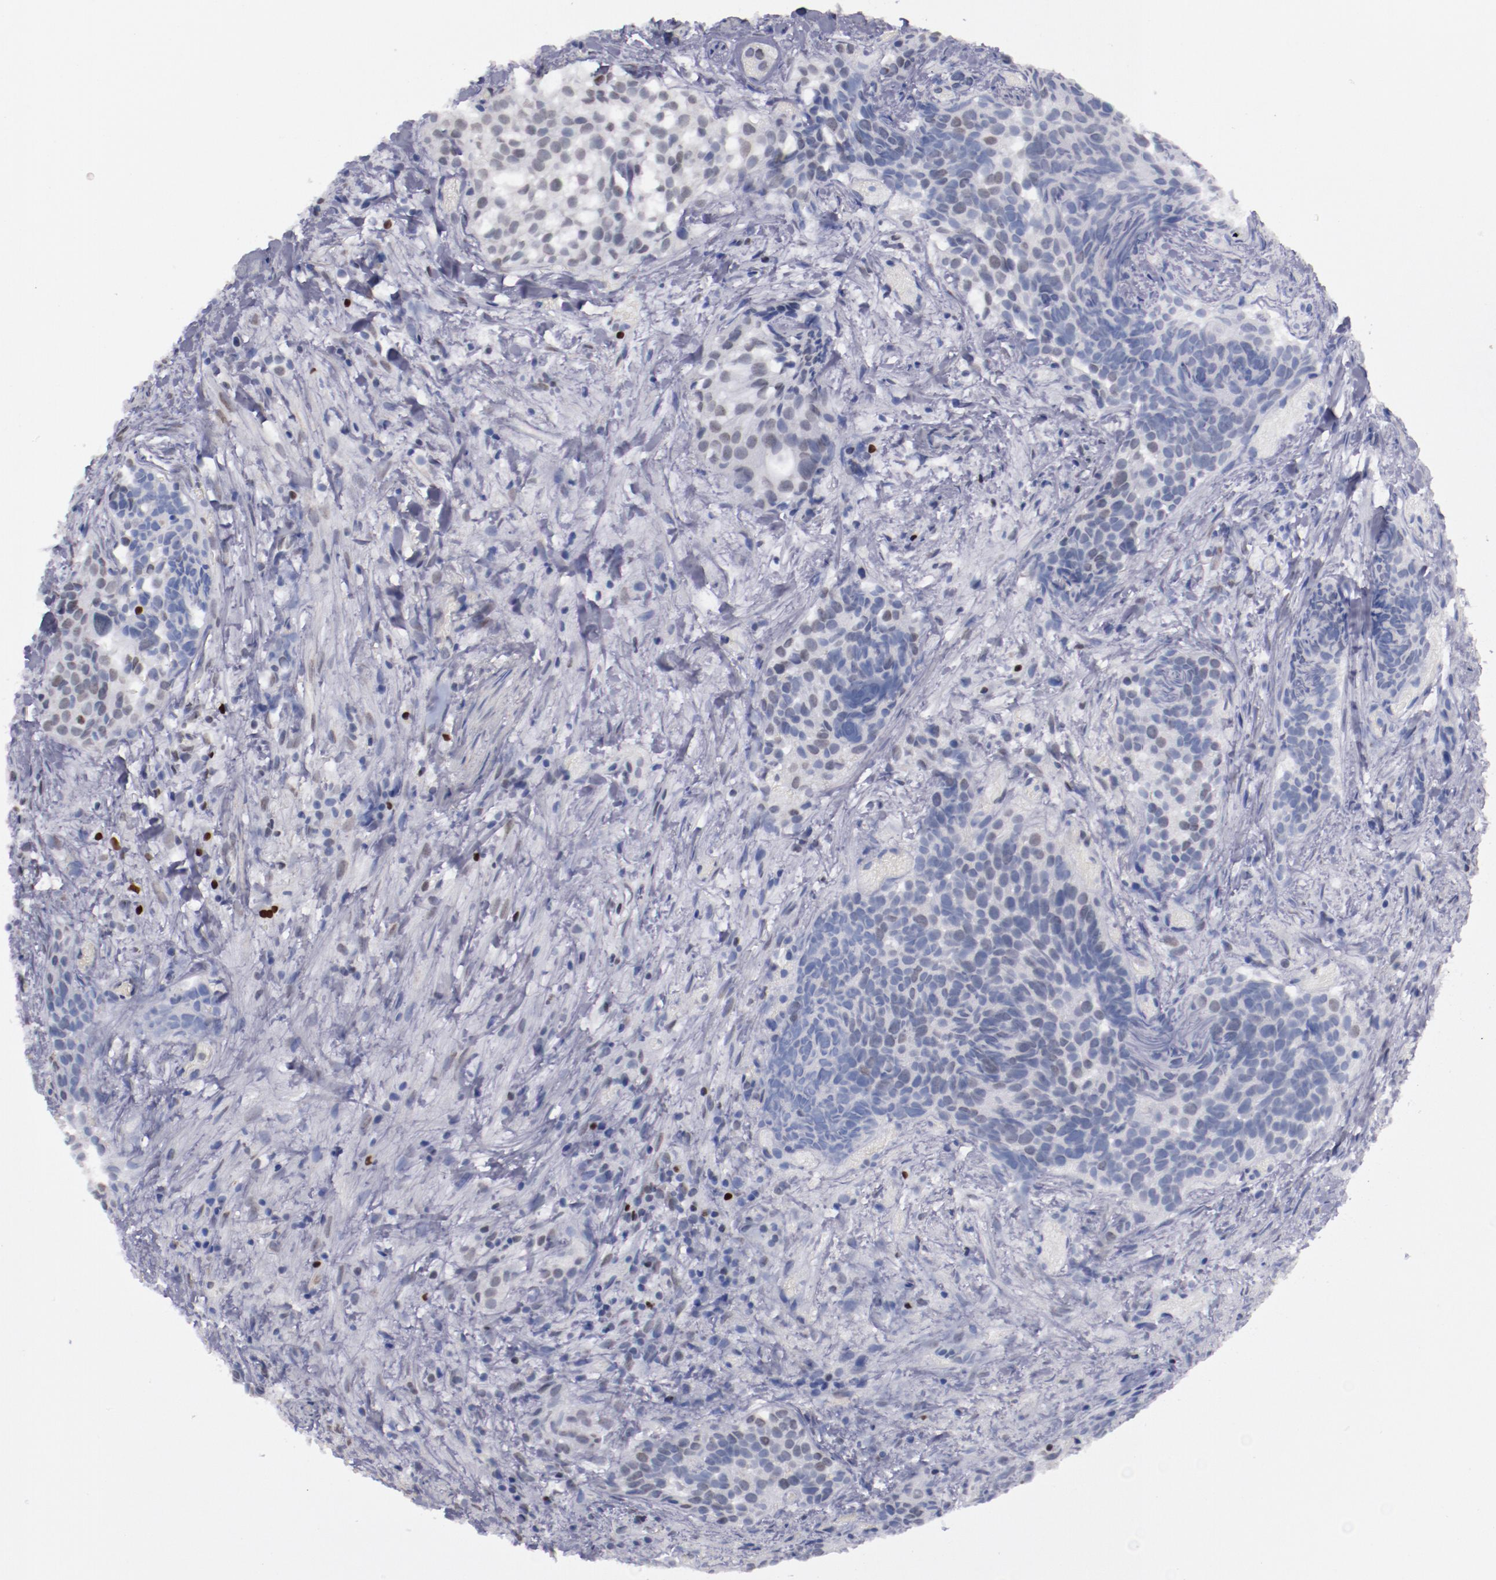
{"staining": {"intensity": "weak", "quantity": "25%-75%", "location": "nuclear"}, "tissue": "urothelial cancer", "cell_type": "Tumor cells", "image_type": "cancer", "snomed": [{"axis": "morphology", "description": "Urothelial carcinoma, High grade"}, {"axis": "topography", "description": "Urinary bladder"}], "caption": "A histopathology image of human urothelial cancer stained for a protein reveals weak nuclear brown staining in tumor cells.", "gene": "IRF4", "patient": {"sex": "female", "age": 78}}